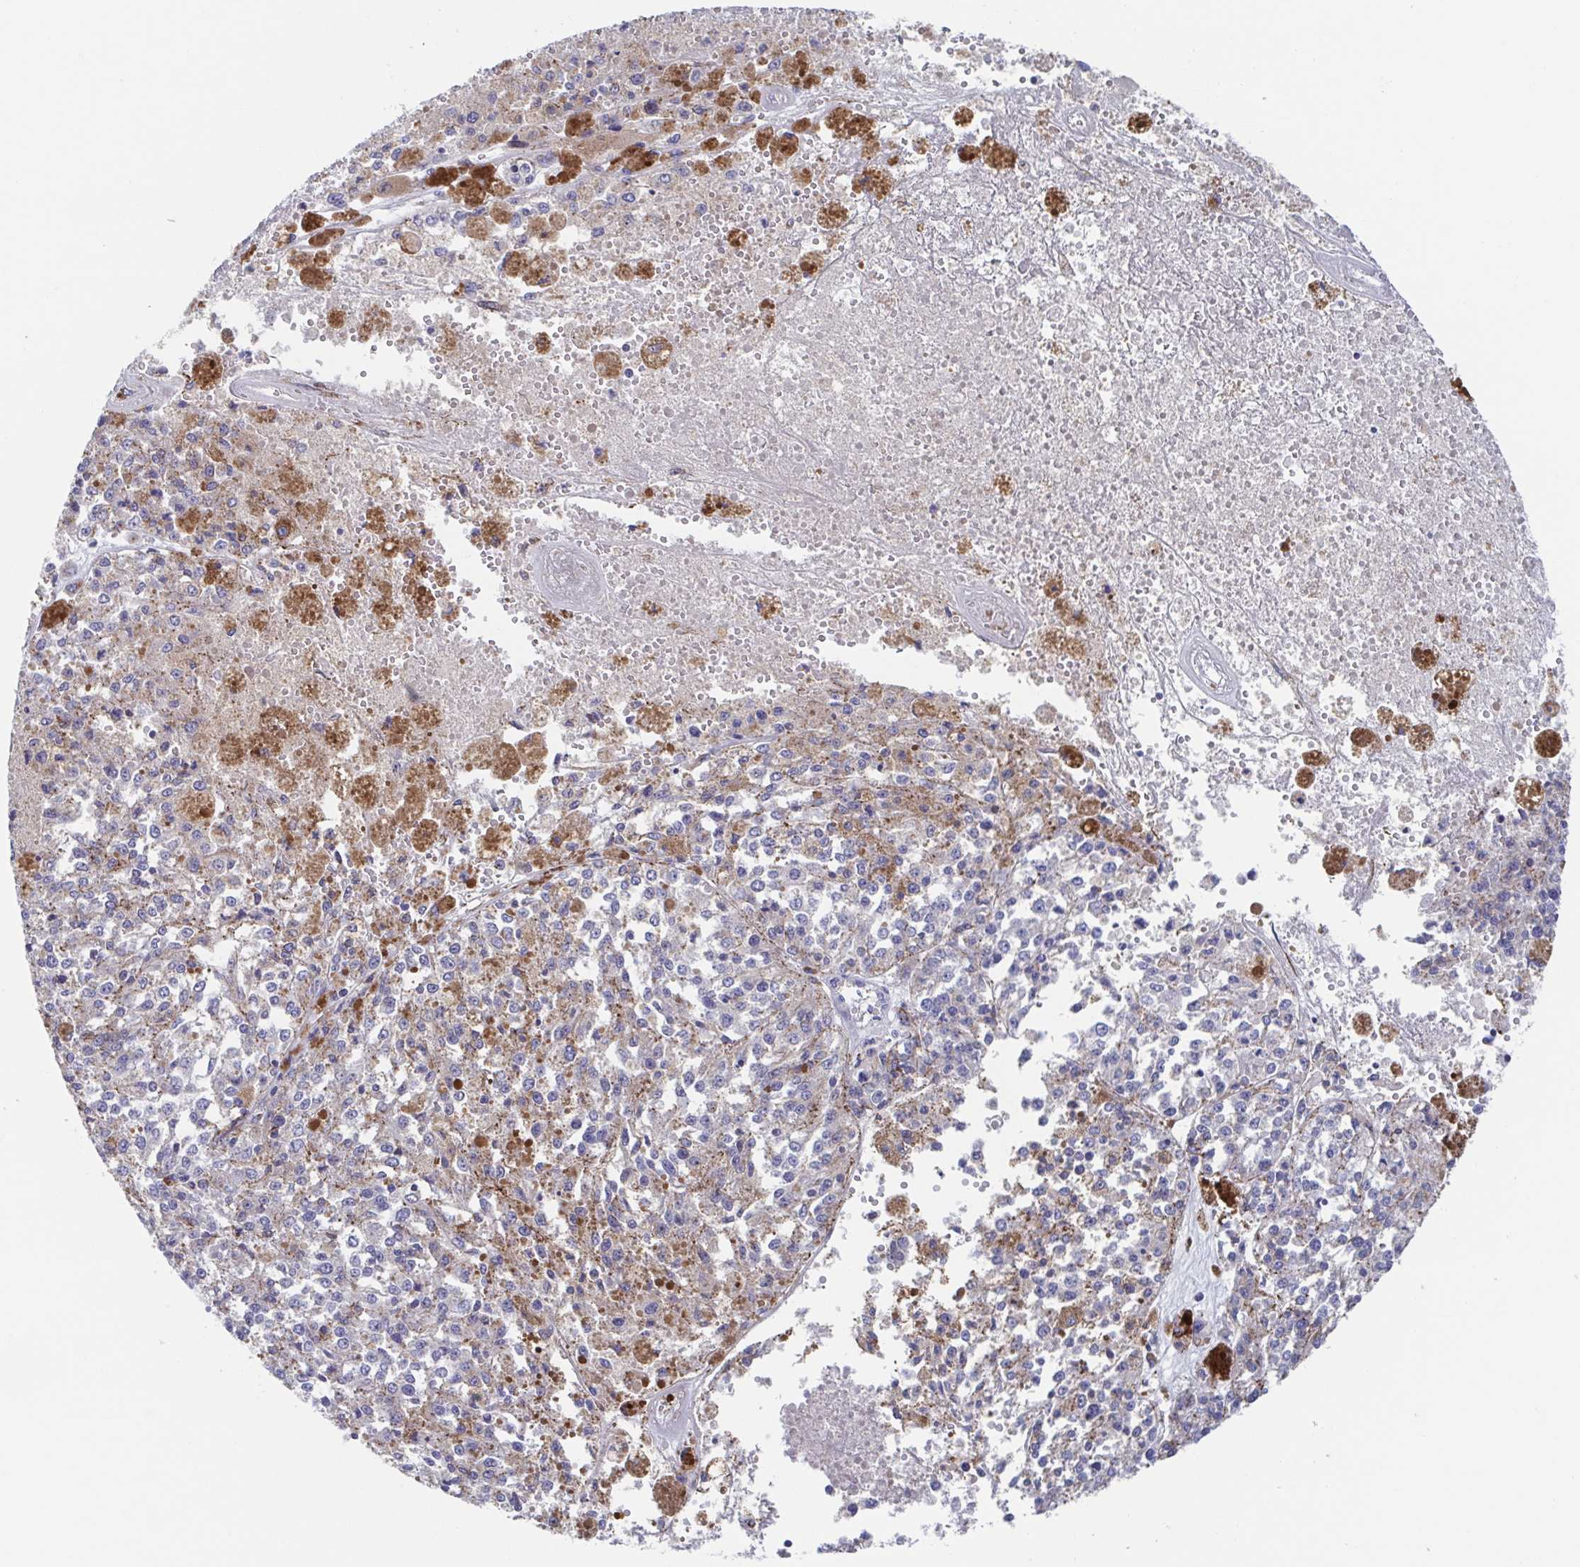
{"staining": {"intensity": "negative", "quantity": "none", "location": "none"}, "tissue": "melanoma", "cell_type": "Tumor cells", "image_type": "cancer", "snomed": [{"axis": "morphology", "description": "Malignant melanoma, Metastatic site"}, {"axis": "topography", "description": "Lymph node"}], "caption": "High power microscopy image of an IHC image of malignant melanoma (metastatic site), revealing no significant staining in tumor cells.", "gene": "CDH2", "patient": {"sex": "female", "age": 64}}